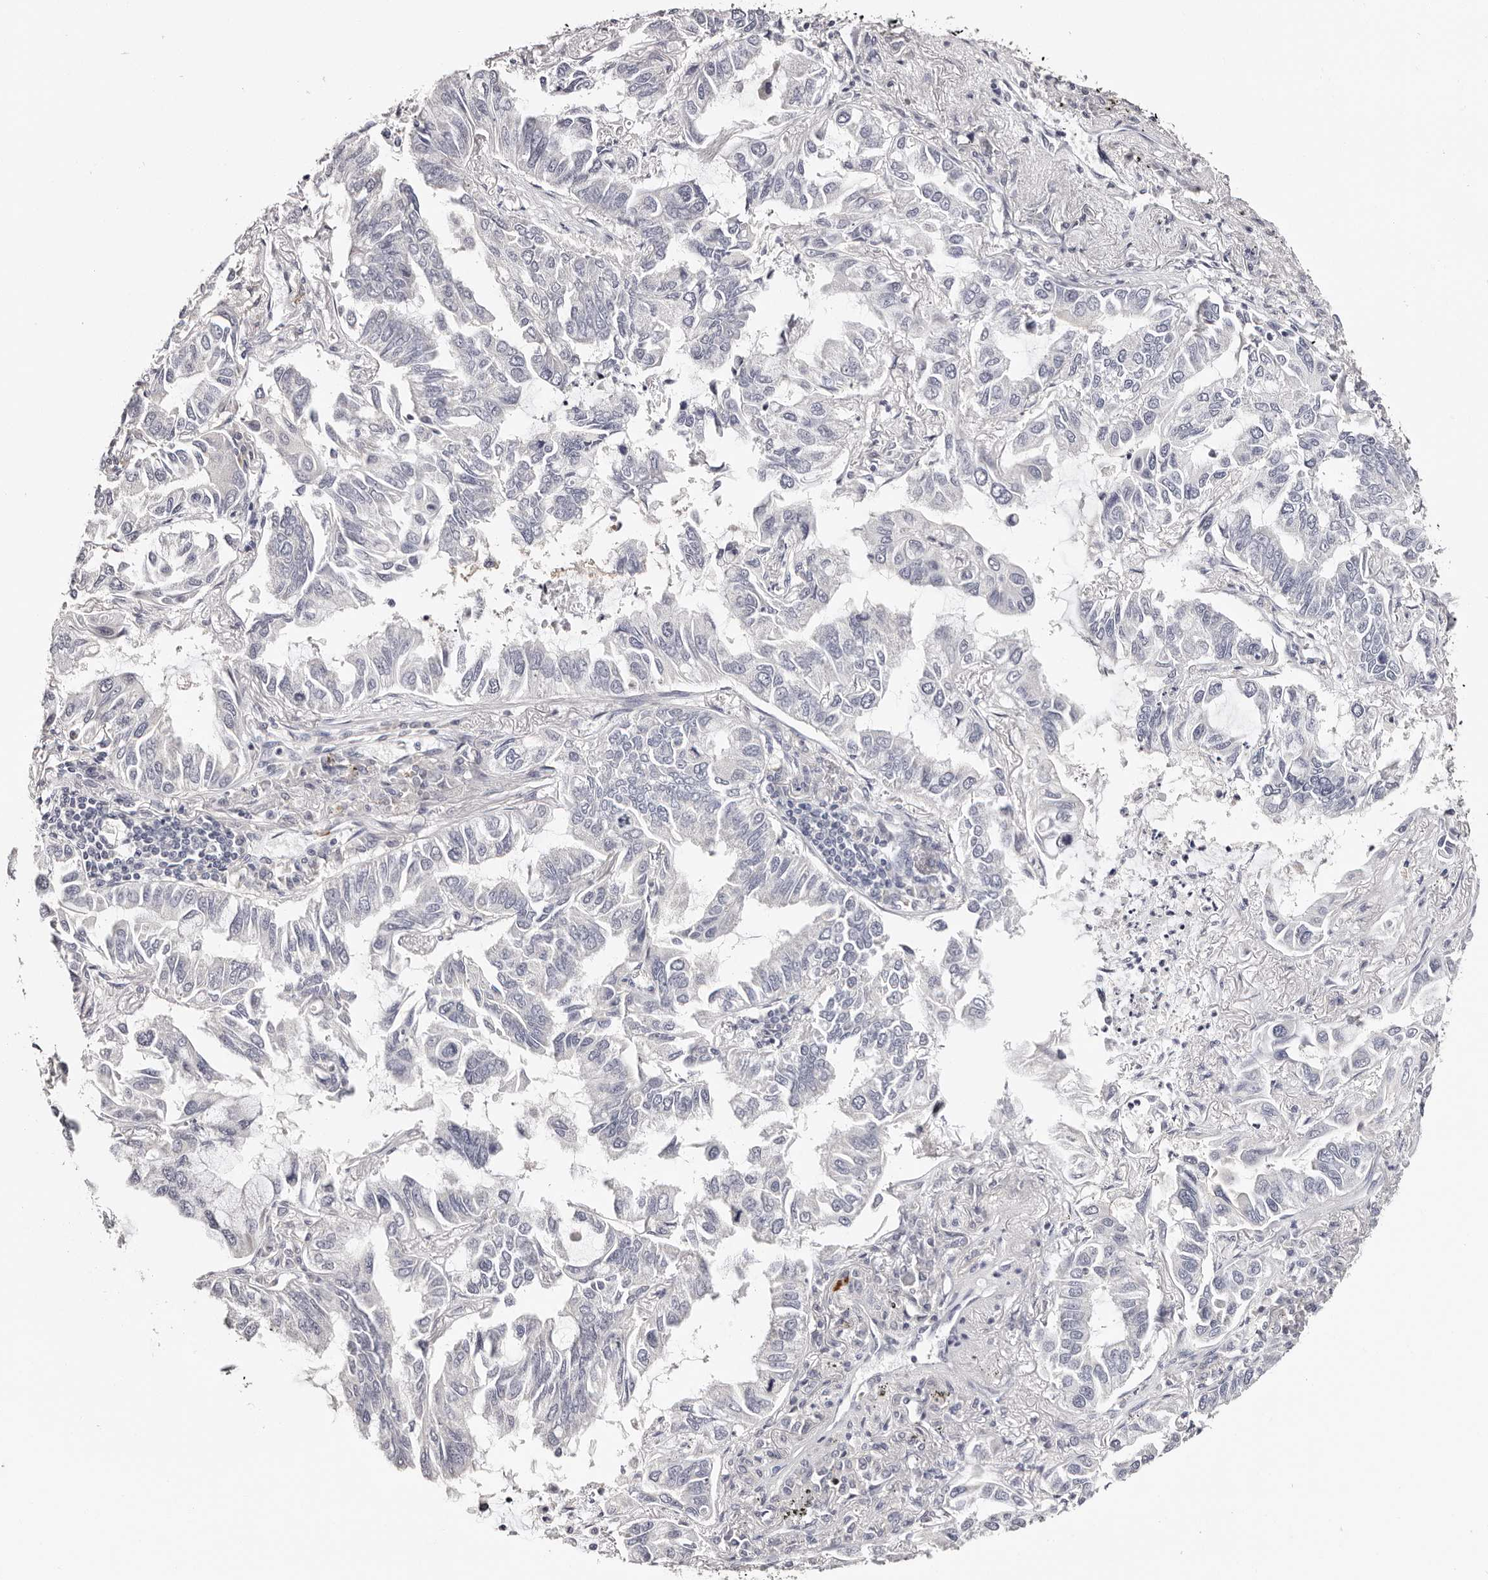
{"staining": {"intensity": "negative", "quantity": "none", "location": "none"}, "tissue": "lung cancer", "cell_type": "Tumor cells", "image_type": "cancer", "snomed": [{"axis": "morphology", "description": "Adenocarcinoma, NOS"}, {"axis": "topography", "description": "Lung"}], "caption": "Adenocarcinoma (lung) was stained to show a protein in brown. There is no significant positivity in tumor cells.", "gene": "ROM1", "patient": {"sex": "male", "age": 64}}